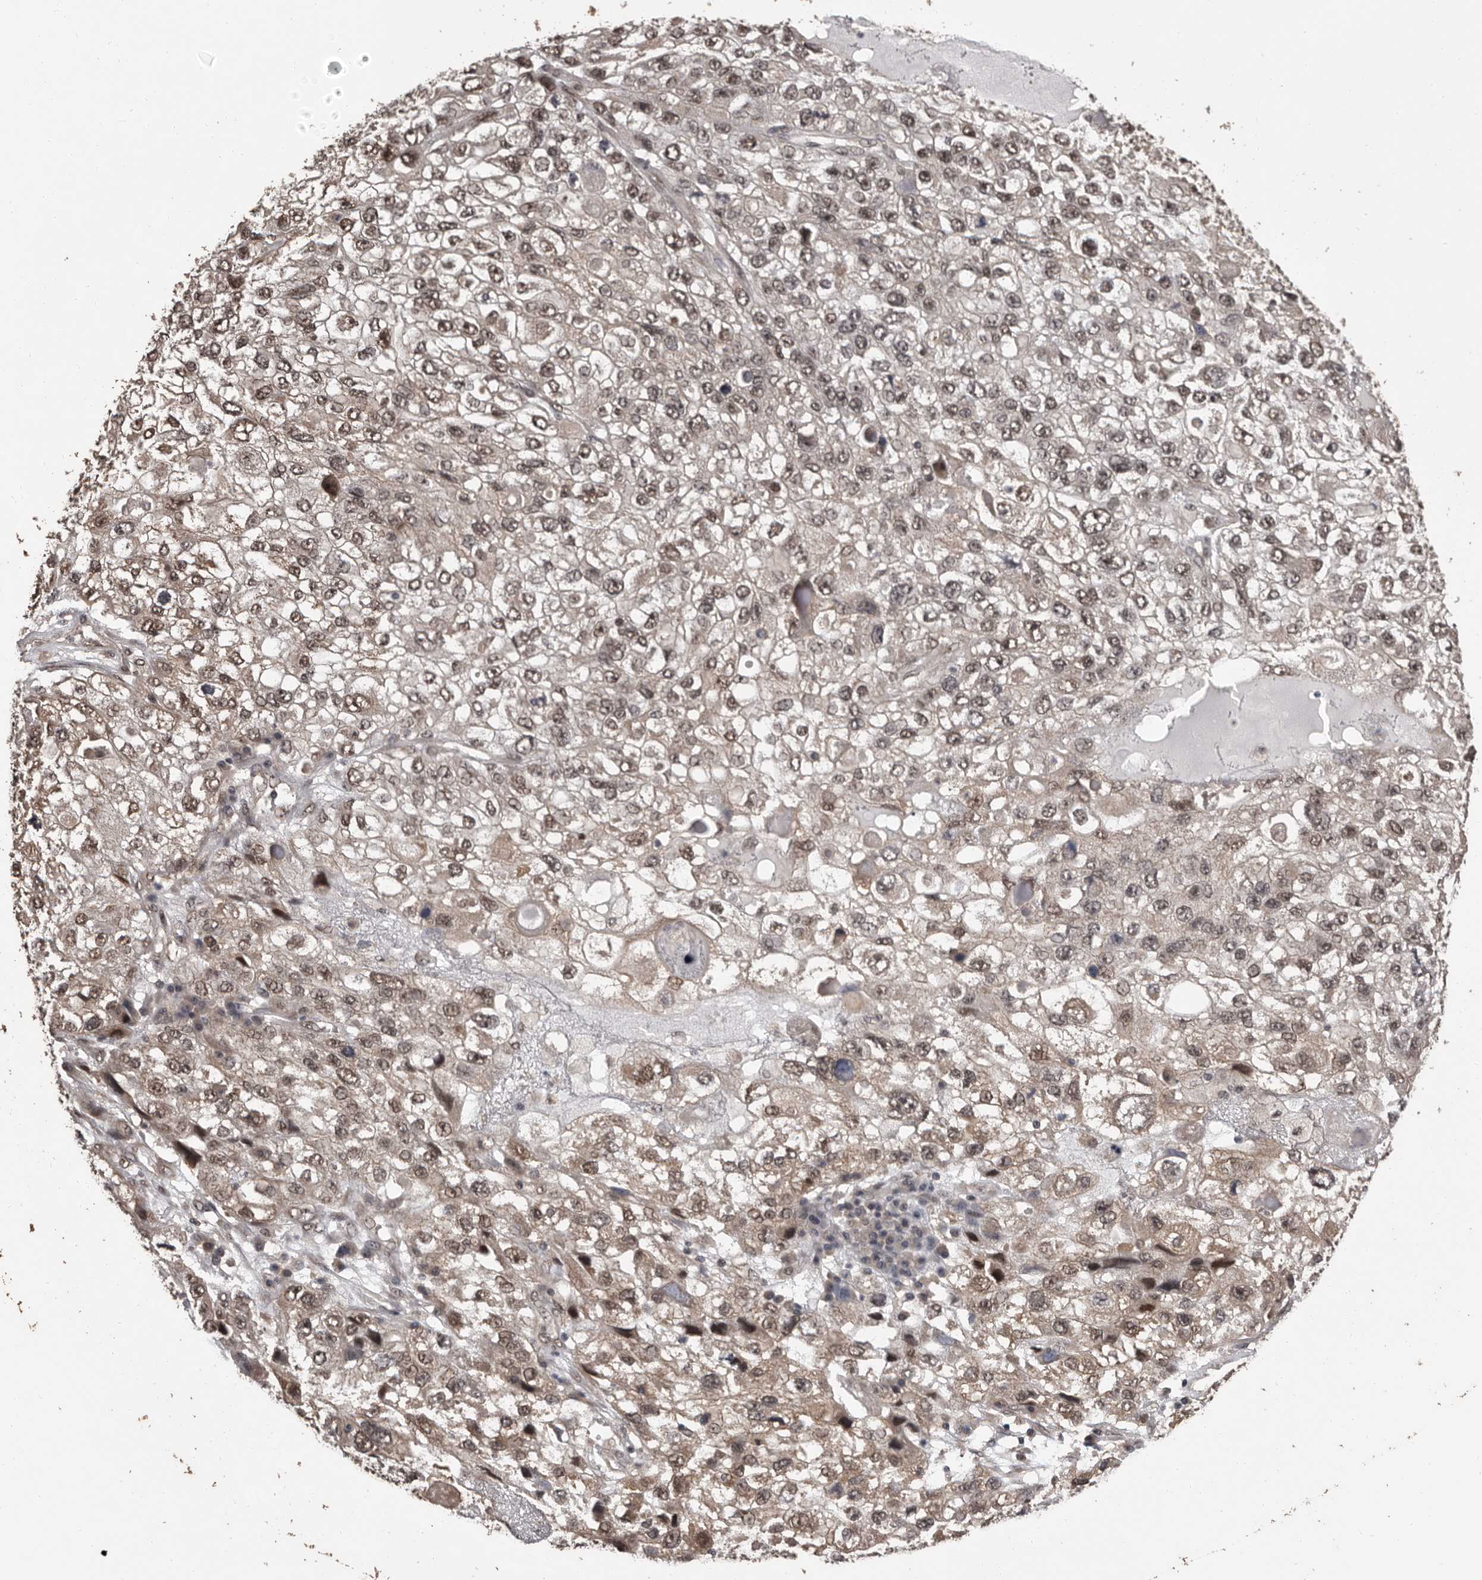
{"staining": {"intensity": "weak", "quantity": ">75%", "location": "cytoplasmic/membranous,nuclear"}, "tissue": "endometrial cancer", "cell_type": "Tumor cells", "image_type": "cancer", "snomed": [{"axis": "morphology", "description": "Adenocarcinoma, NOS"}, {"axis": "topography", "description": "Endometrium"}], "caption": "DAB immunohistochemical staining of endometrial adenocarcinoma demonstrates weak cytoplasmic/membranous and nuclear protein staining in about >75% of tumor cells.", "gene": "VPS37A", "patient": {"sex": "female", "age": 49}}